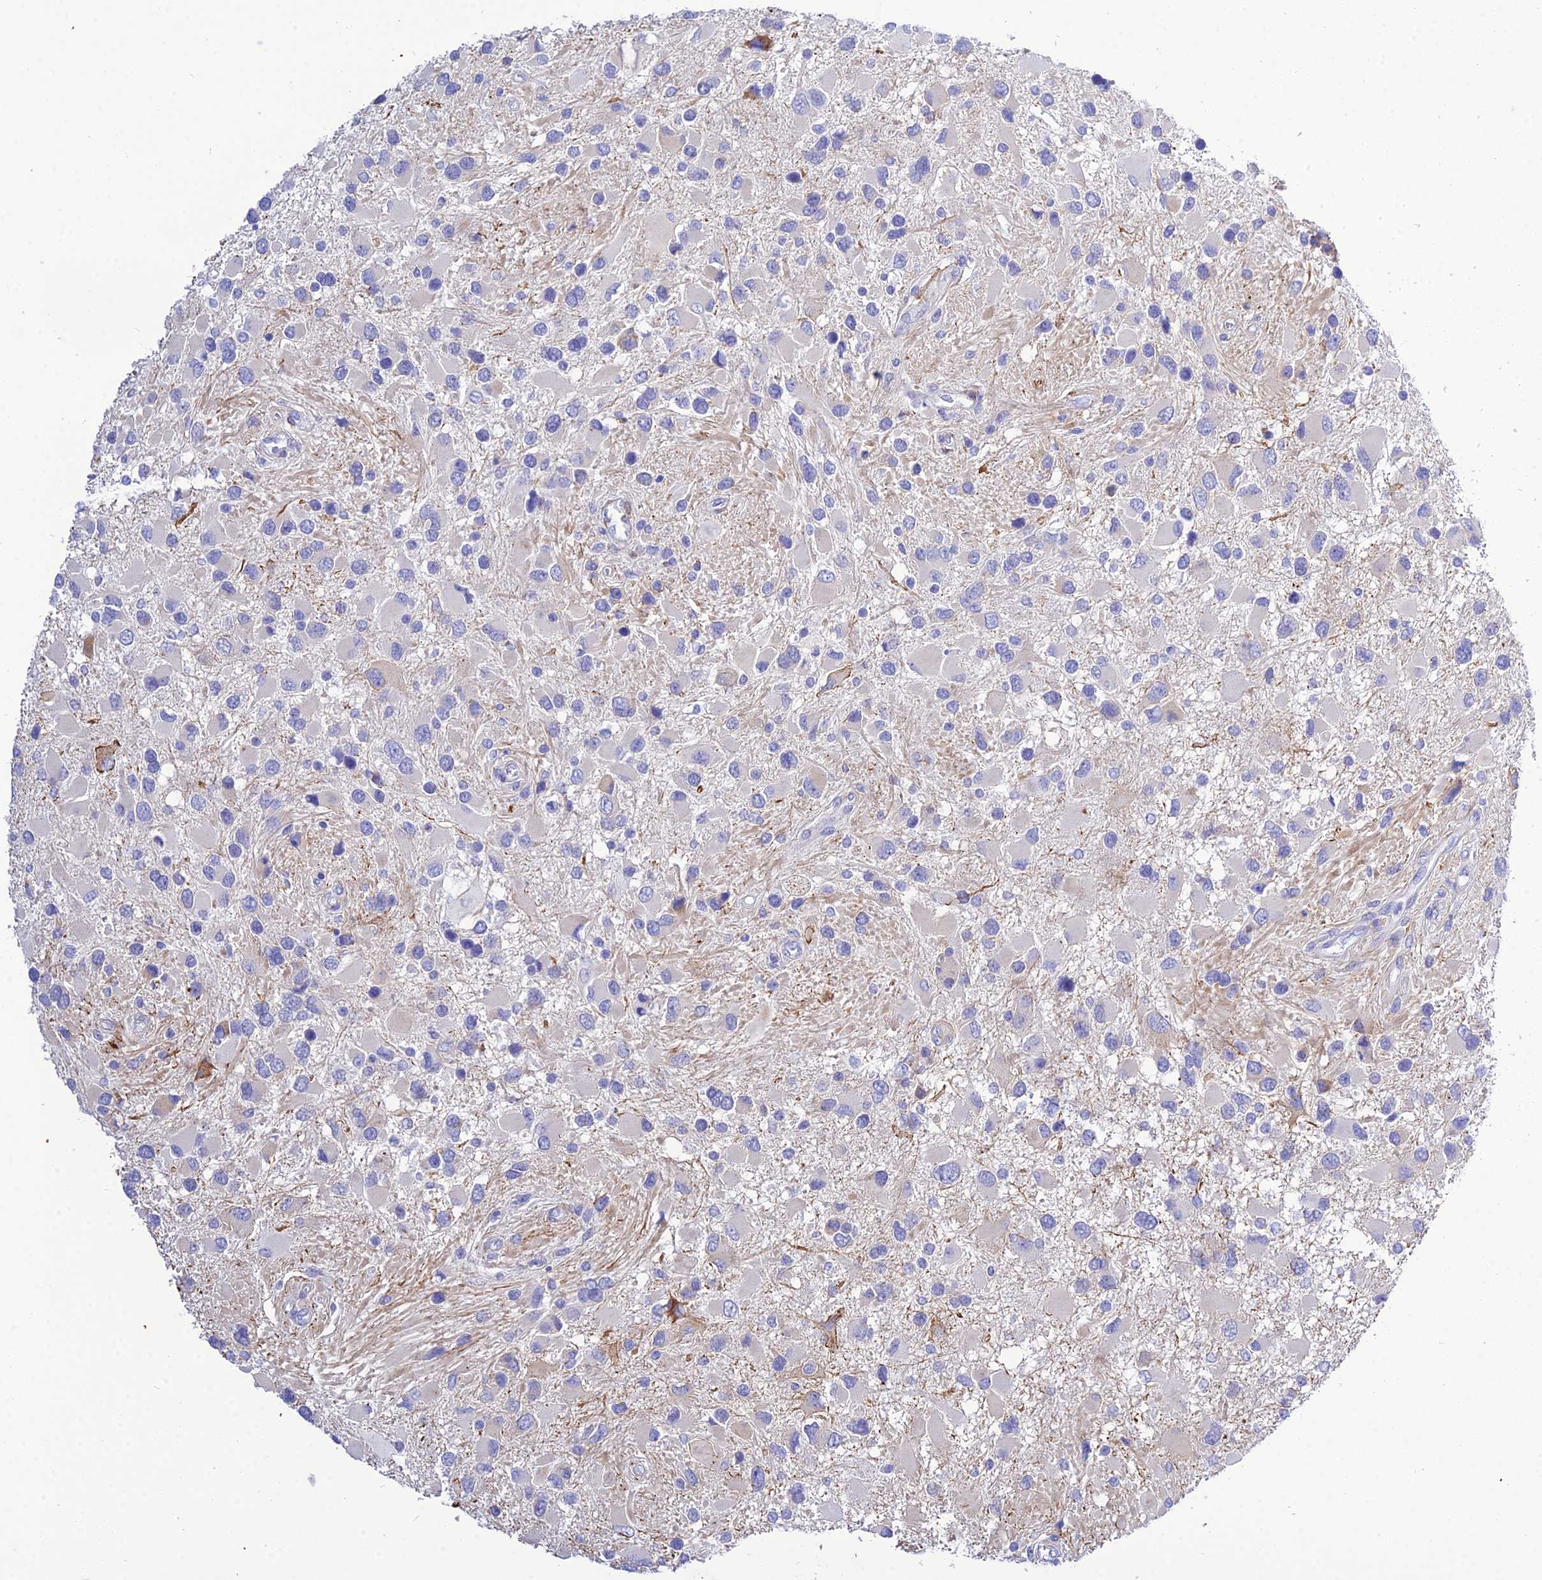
{"staining": {"intensity": "negative", "quantity": "none", "location": "none"}, "tissue": "glioma", "cell_type": "Tumor cells", "image_type": "cancer", "snomed": [{"axis": "morphology", "description": "Glioma, malignant, High grade"}, {"axis": "topography", "description": "Brain"}], "caption": "Protein analysis of glioma reveals no significant staining in tumor cells.", "gene": "DEFB107A", "patient": {"sex": "male", "age": 53}}